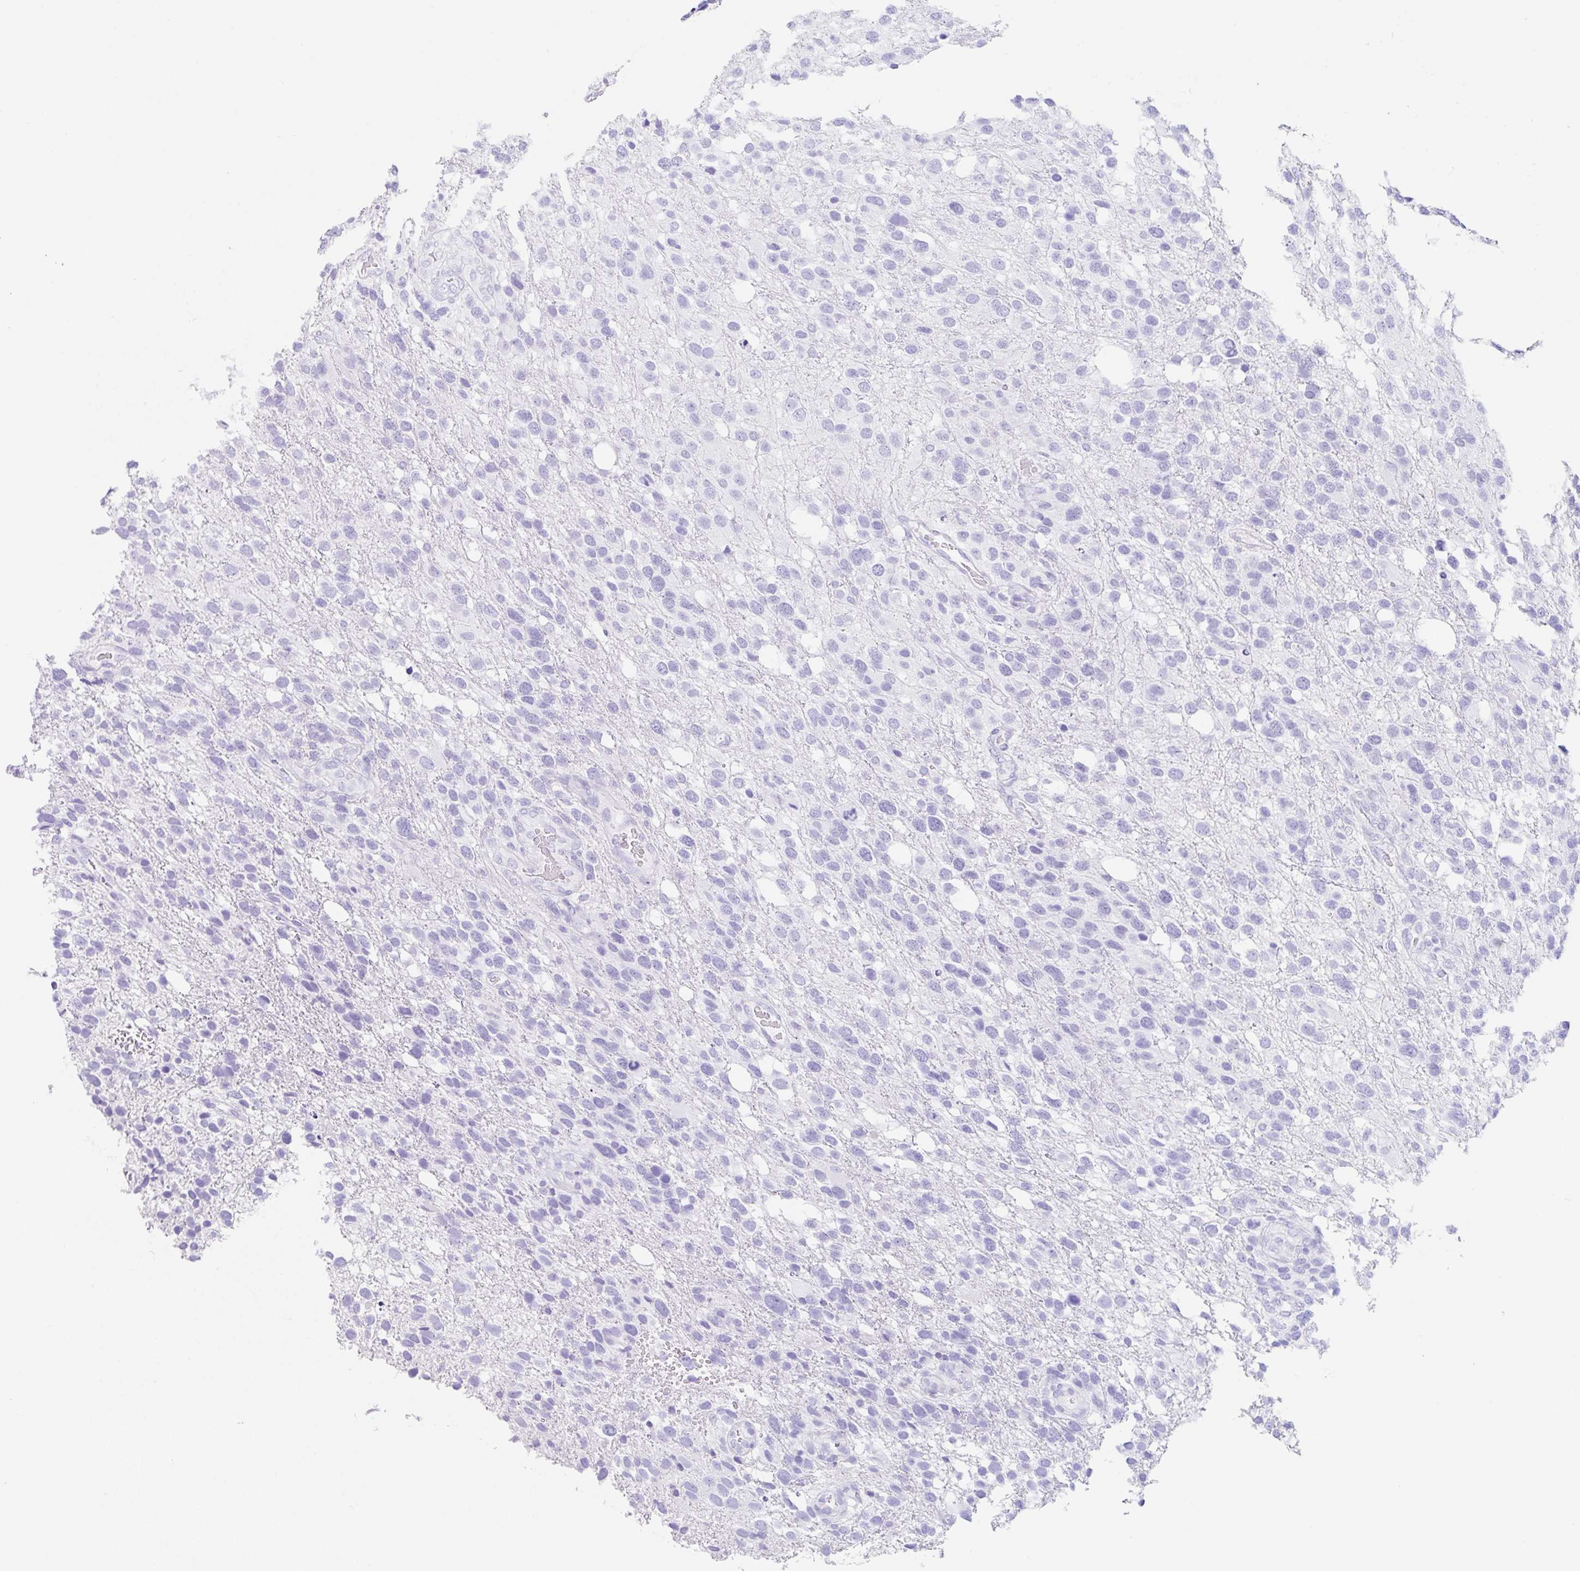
{"staining": {"intensity": "negative", "quantity": "none", "location": "none"}, "tissue": "glioma", "cell_type": "Tumor cells", "image_type": "cancer", "snomed": [{"axis": "morphology", "description": "Glioma, malignant, High grade"}, {"axis": "topography", "description": "Brain"}], "caption": "Immunohistochemistry image of neoplastic tissue: malignant glioma (high-grade) stained with DAB reveals no significant protein staining in tumor cells. (Stains: DAB (3,3'-diaminobenzidine) IHC with hematoxylin counter stain, Microscopy: brightfield microscopy at high magnification).", "gene": "CLDND2", "patient": {"sex": "female", "age": 58}}